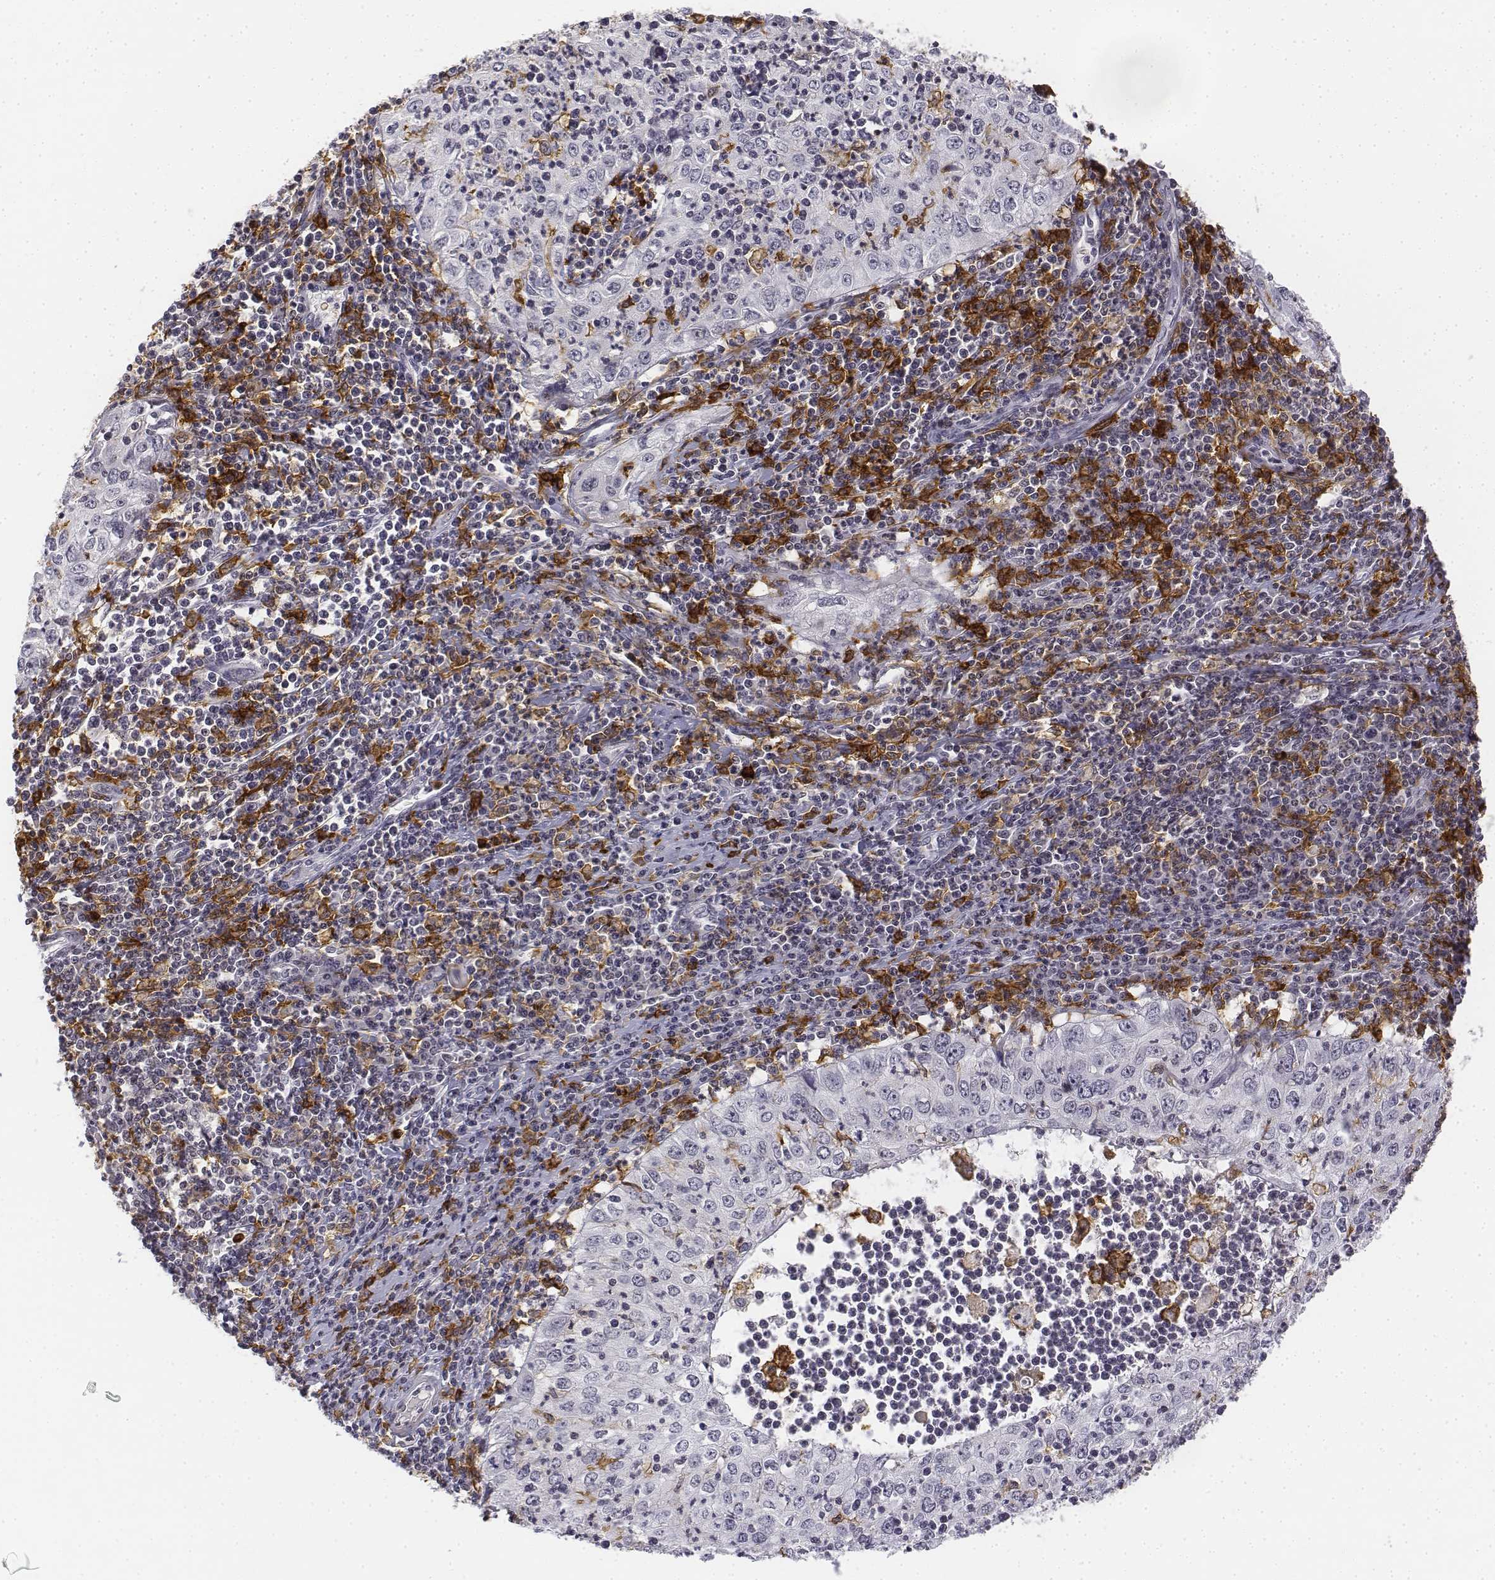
{"staining": {"intensity": "negative", "quantity": "none", "location": "none"}, "tissue": "cervical cancer", "cell_type": "Tumor cells", "image_type": "cancer", "snomed": [{"axis": "morphology", "description": "Squamous cell carcinoma, NOS"}, {"axis": "topography", "description": "Cervix"}], "caption": "Tumor cells are negative for brown protein staining in cervical squamous cell carcinoma.", "gene": "CD14", "patient": {"sex": "female", "age": 24}}